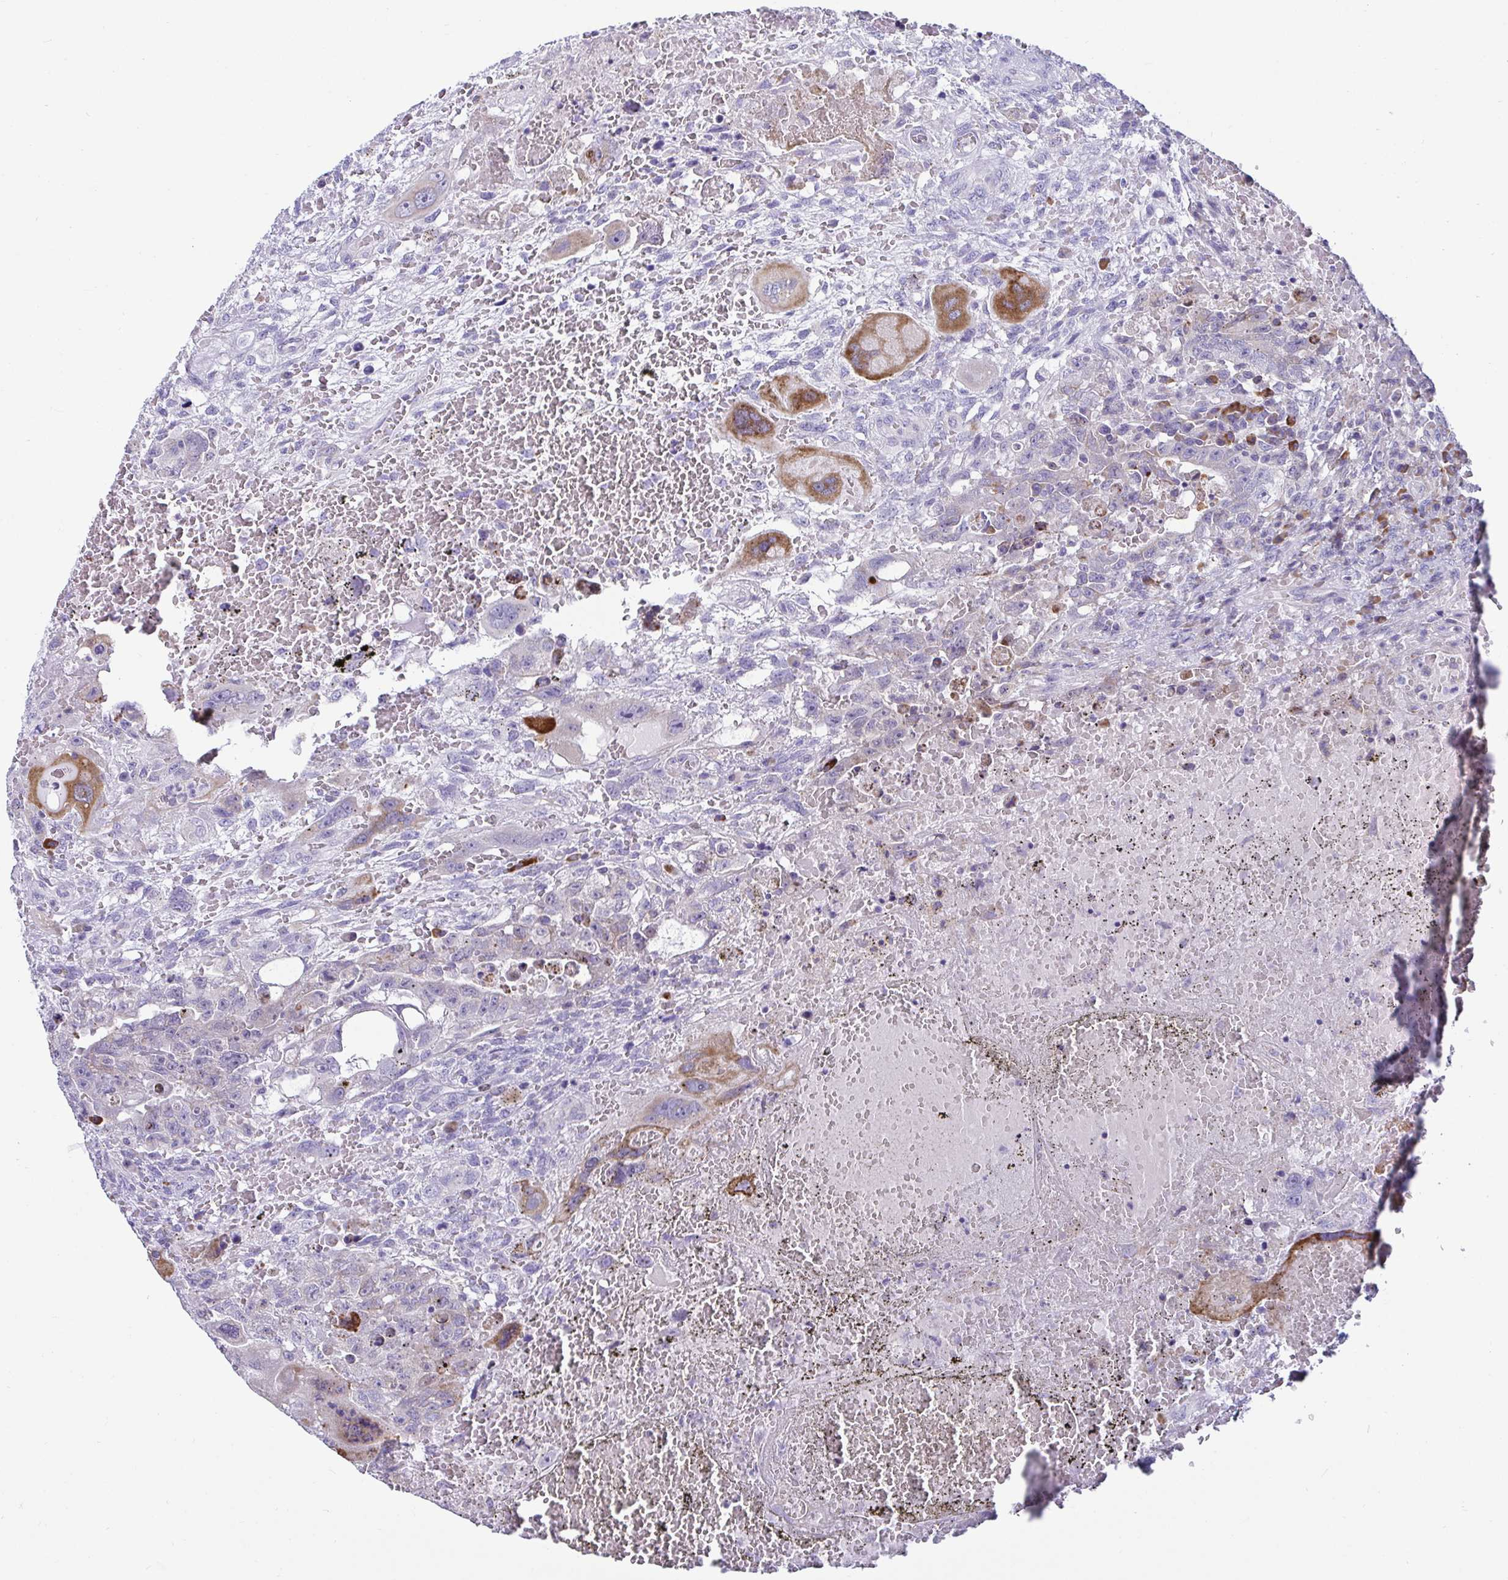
{"staining": {"intensity": "moderate", "quantity": "<25%", "location": "cytoplasmic/membranous"}, "tissue": "testis cancer", "cell_type": "Tumor cells", "image_type": "cancer", "snomed": [{"axis": "morphology", "description": "Carcinoma, Embryonal, NOS"}, {"axis": "topography", "description": "Testis"}], "caption": "Immunohistochemistry photomicrograph of human embryonal carcinoma (testis) stained for a protein (brown), which shows low levels of moderate cytoplasmic/membranous staining in about <25% of tumor cells.", "gene": "TFPI2", "patient": {"sex": "male", "age": 26}}